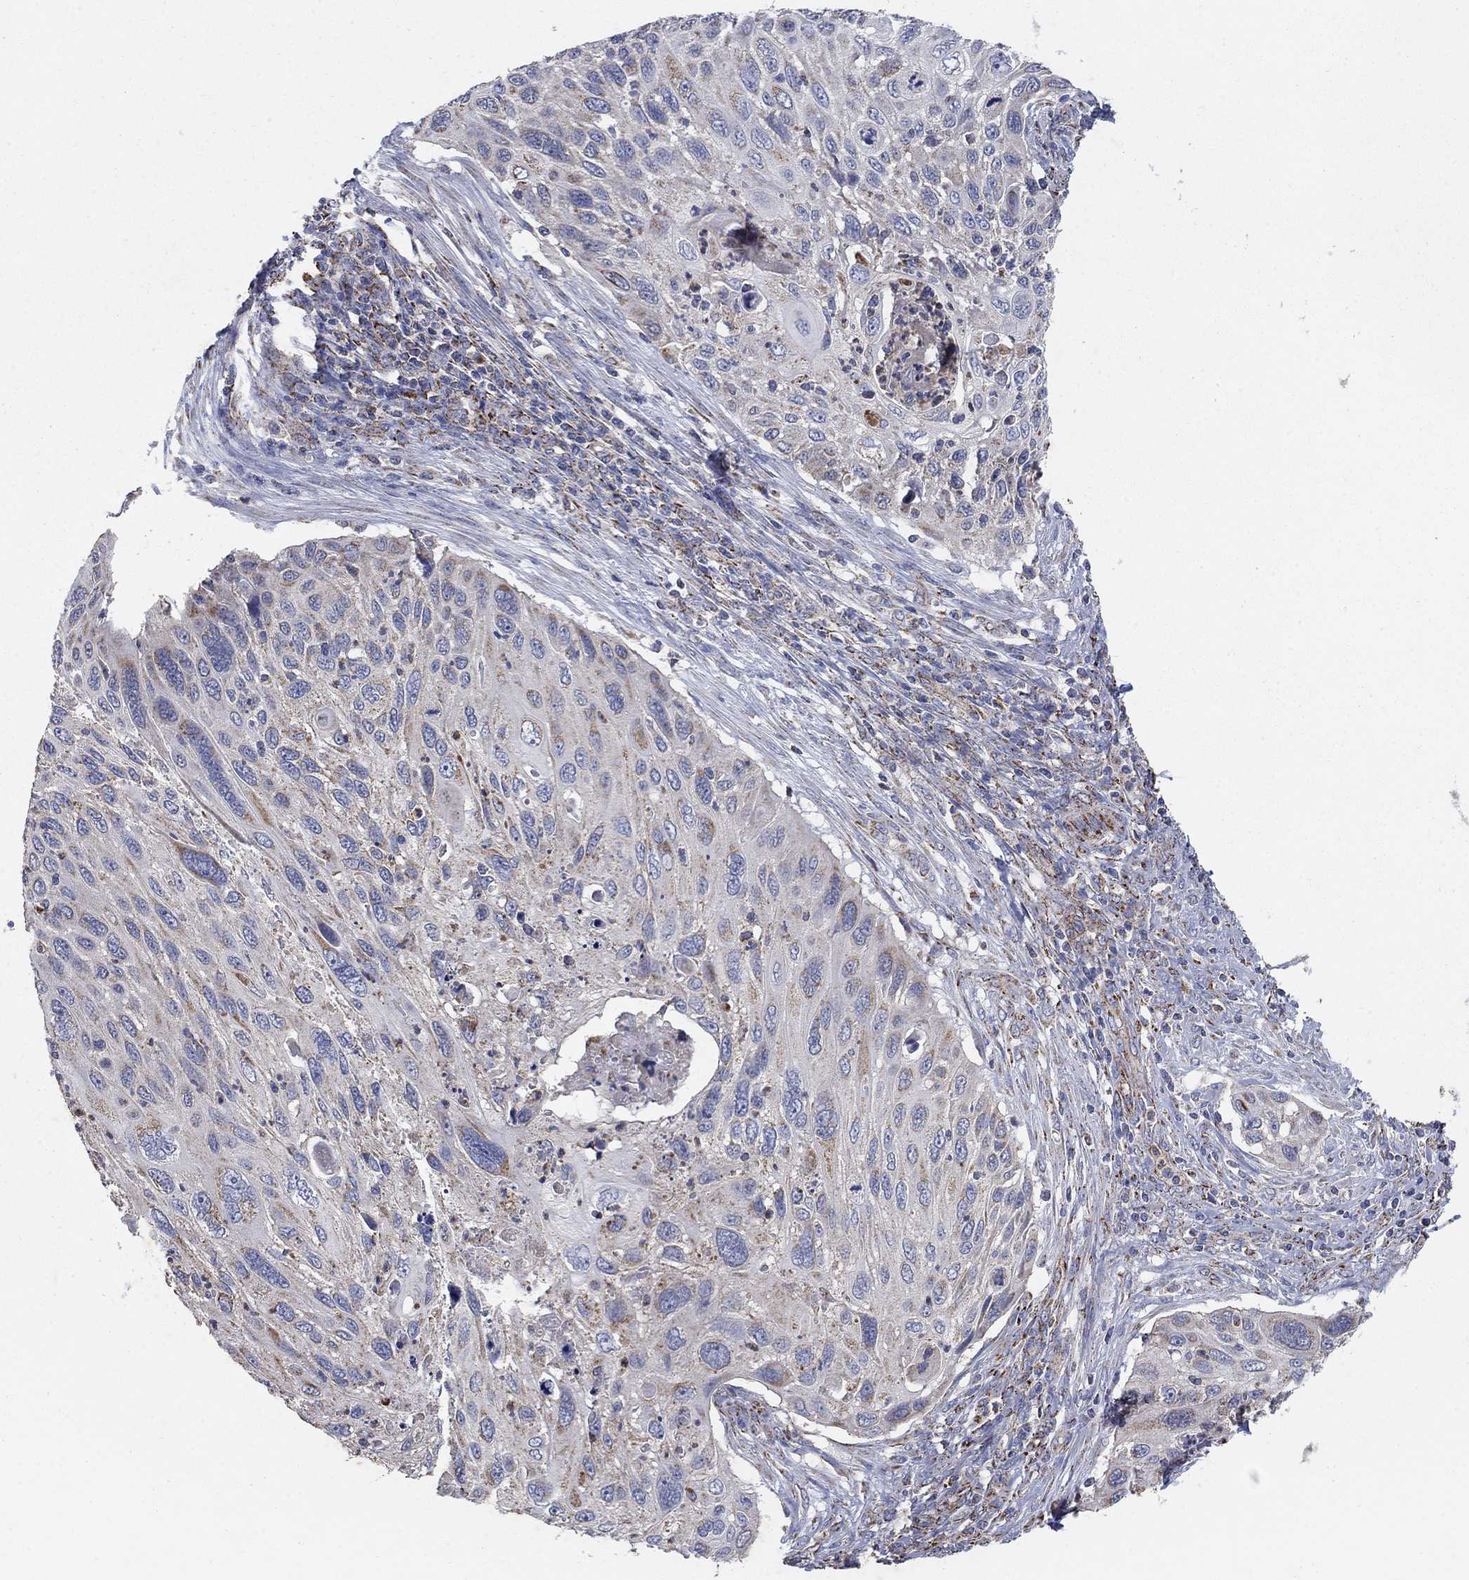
{"staining": {"intensity": "moderate", "quantity": "<25%", "location": "cytoplasmic/membranous"}, "tissue": "cervical cancer", "cell_type": "Tumor cells", "image_type": "cancer", "snomed": [{"axis": "morphology", "description": "Squamous cell carcinoma, NOS"}, {"axis": "topography", "description": "Cervix"}], "caption": "Cervical cancer stained for a protein demonstrates moderate cytoplasmic/membranous positivity in tumor cells.", "gene": "PNPLA2", "patient": {"sex": "female", "age": 70}}